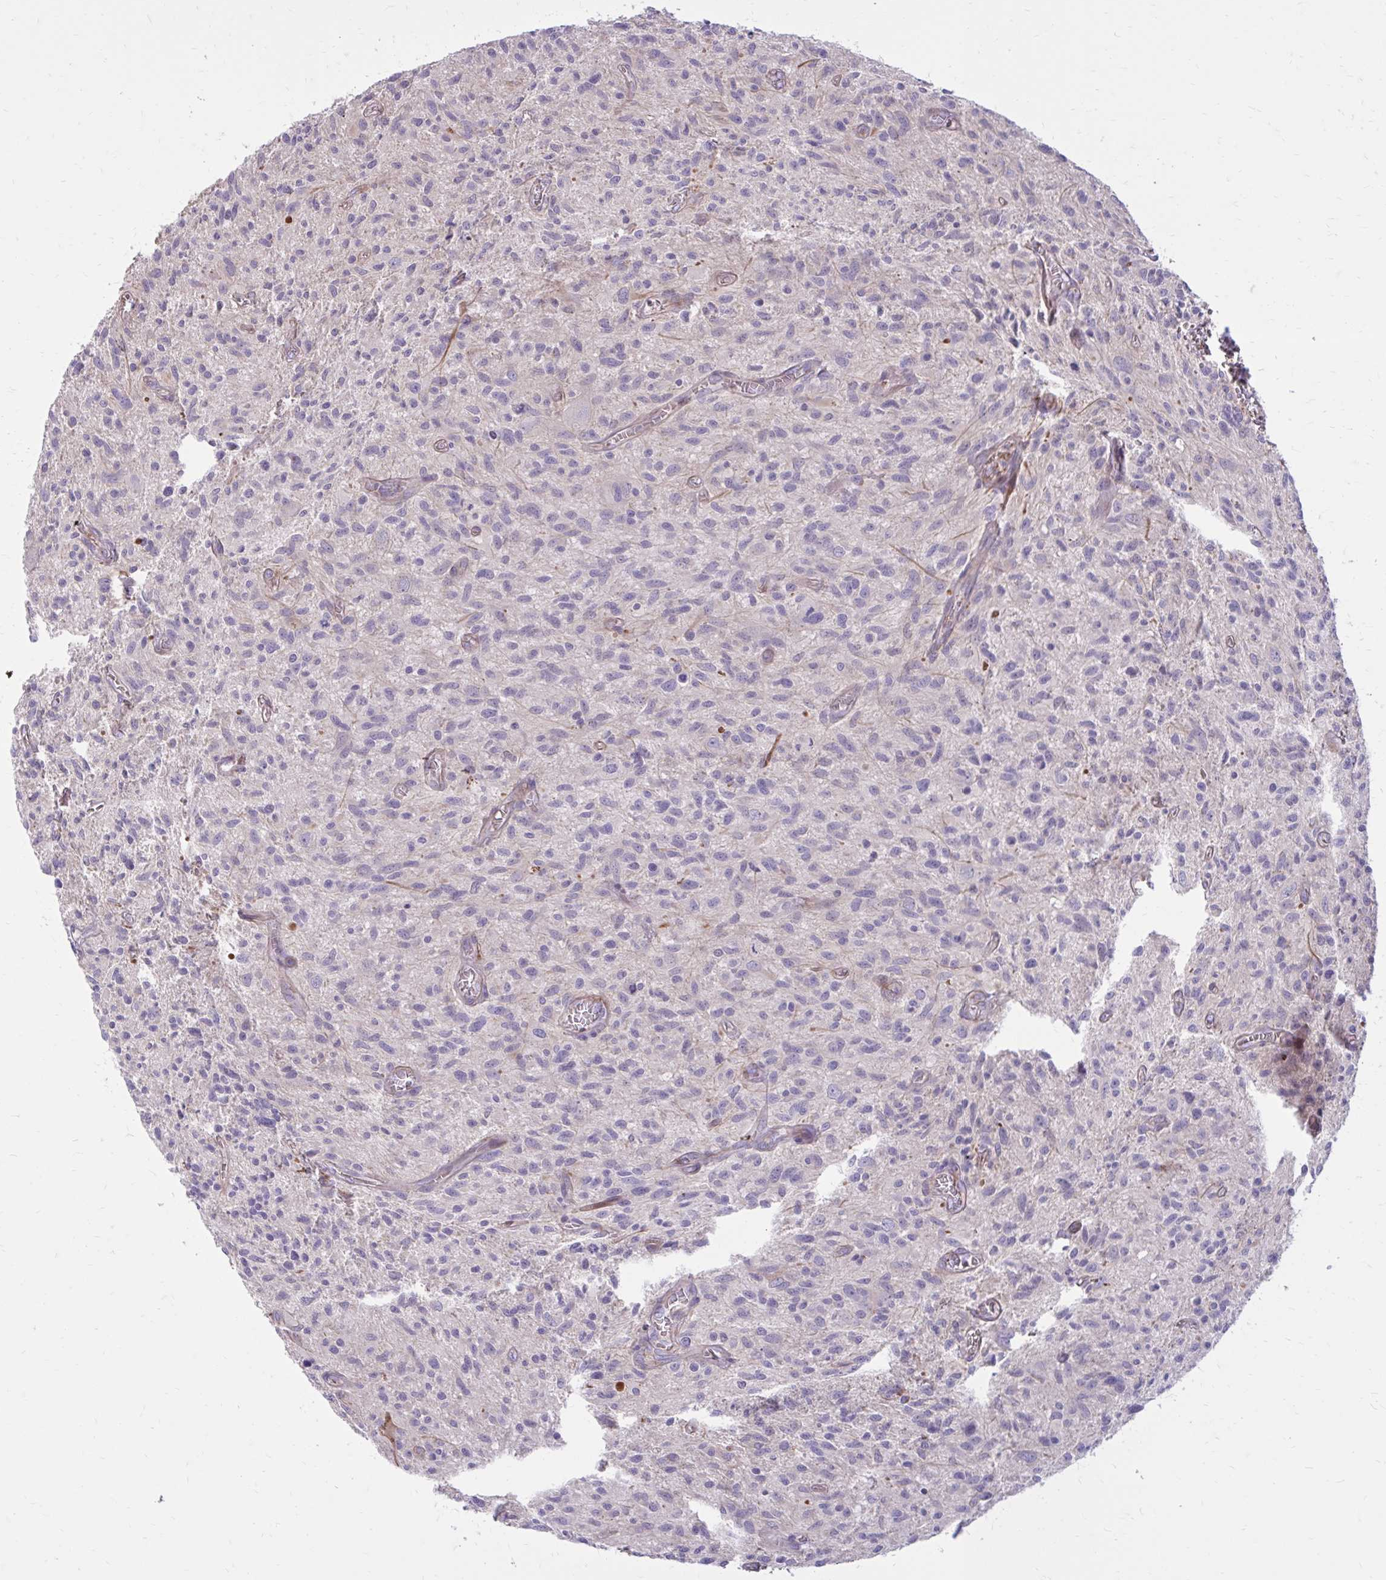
{"staining": {"intensity": "negative", "quantity": "none", "location": "none"}, "tissue": "glioma", "cell_type": "Tumor cells", "image_type": "cancer", "snomed": [{"axis": "morphology", "description": "Glioma, malignant, High grade"}, {"axis": "topography", "description": "Brain"}], "caption": "Micrograph shows no protein positivity in tumor cells of malignant glioma (high-grade) tissue.", "gene": "FAP", "patient": {"sex": "male", "age": 75}}